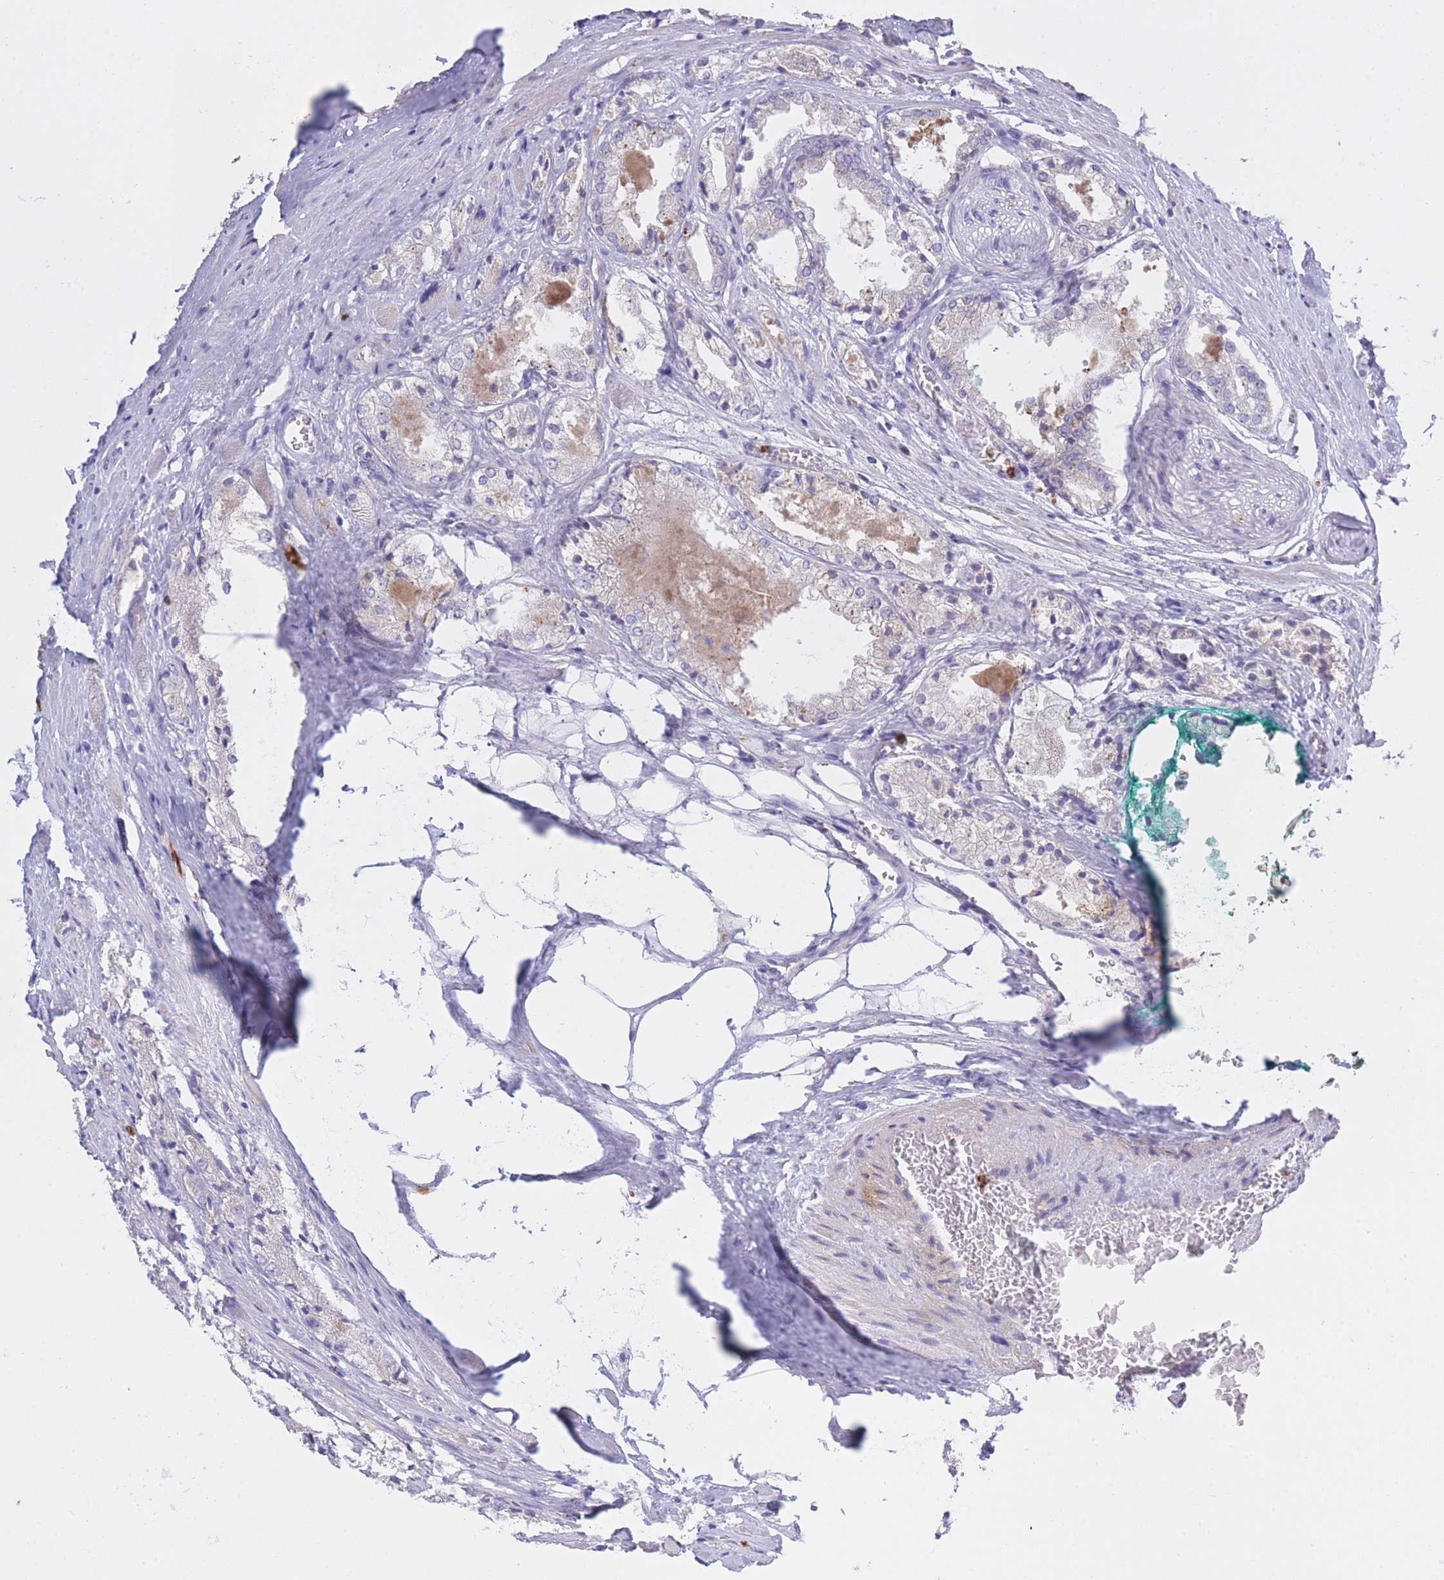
{"staining": {"intensity": "negative", "quantity": "none", "location": "none"}, "tissue": "prostate cancer", "cell_type": "Tumor cells", "image_type": "cancer", "snomed": [{"axis": "morphology", "description": "Adenocarcinoma, Low grade"}, {"axis": "topography", "description": "Prostate"}], "caption": "DAB (3,3'-diaminobenzidine) immunohistochemical staining of prostate low-grade adenocarcinoma shows no significant expression in tumor cells. (DAB (3,3'-diaminobenzidine) immunohistochemistry with hematoxylin counter stain).", "gene": "CENPM", "patient": {"sex": "male", "age": 67}}